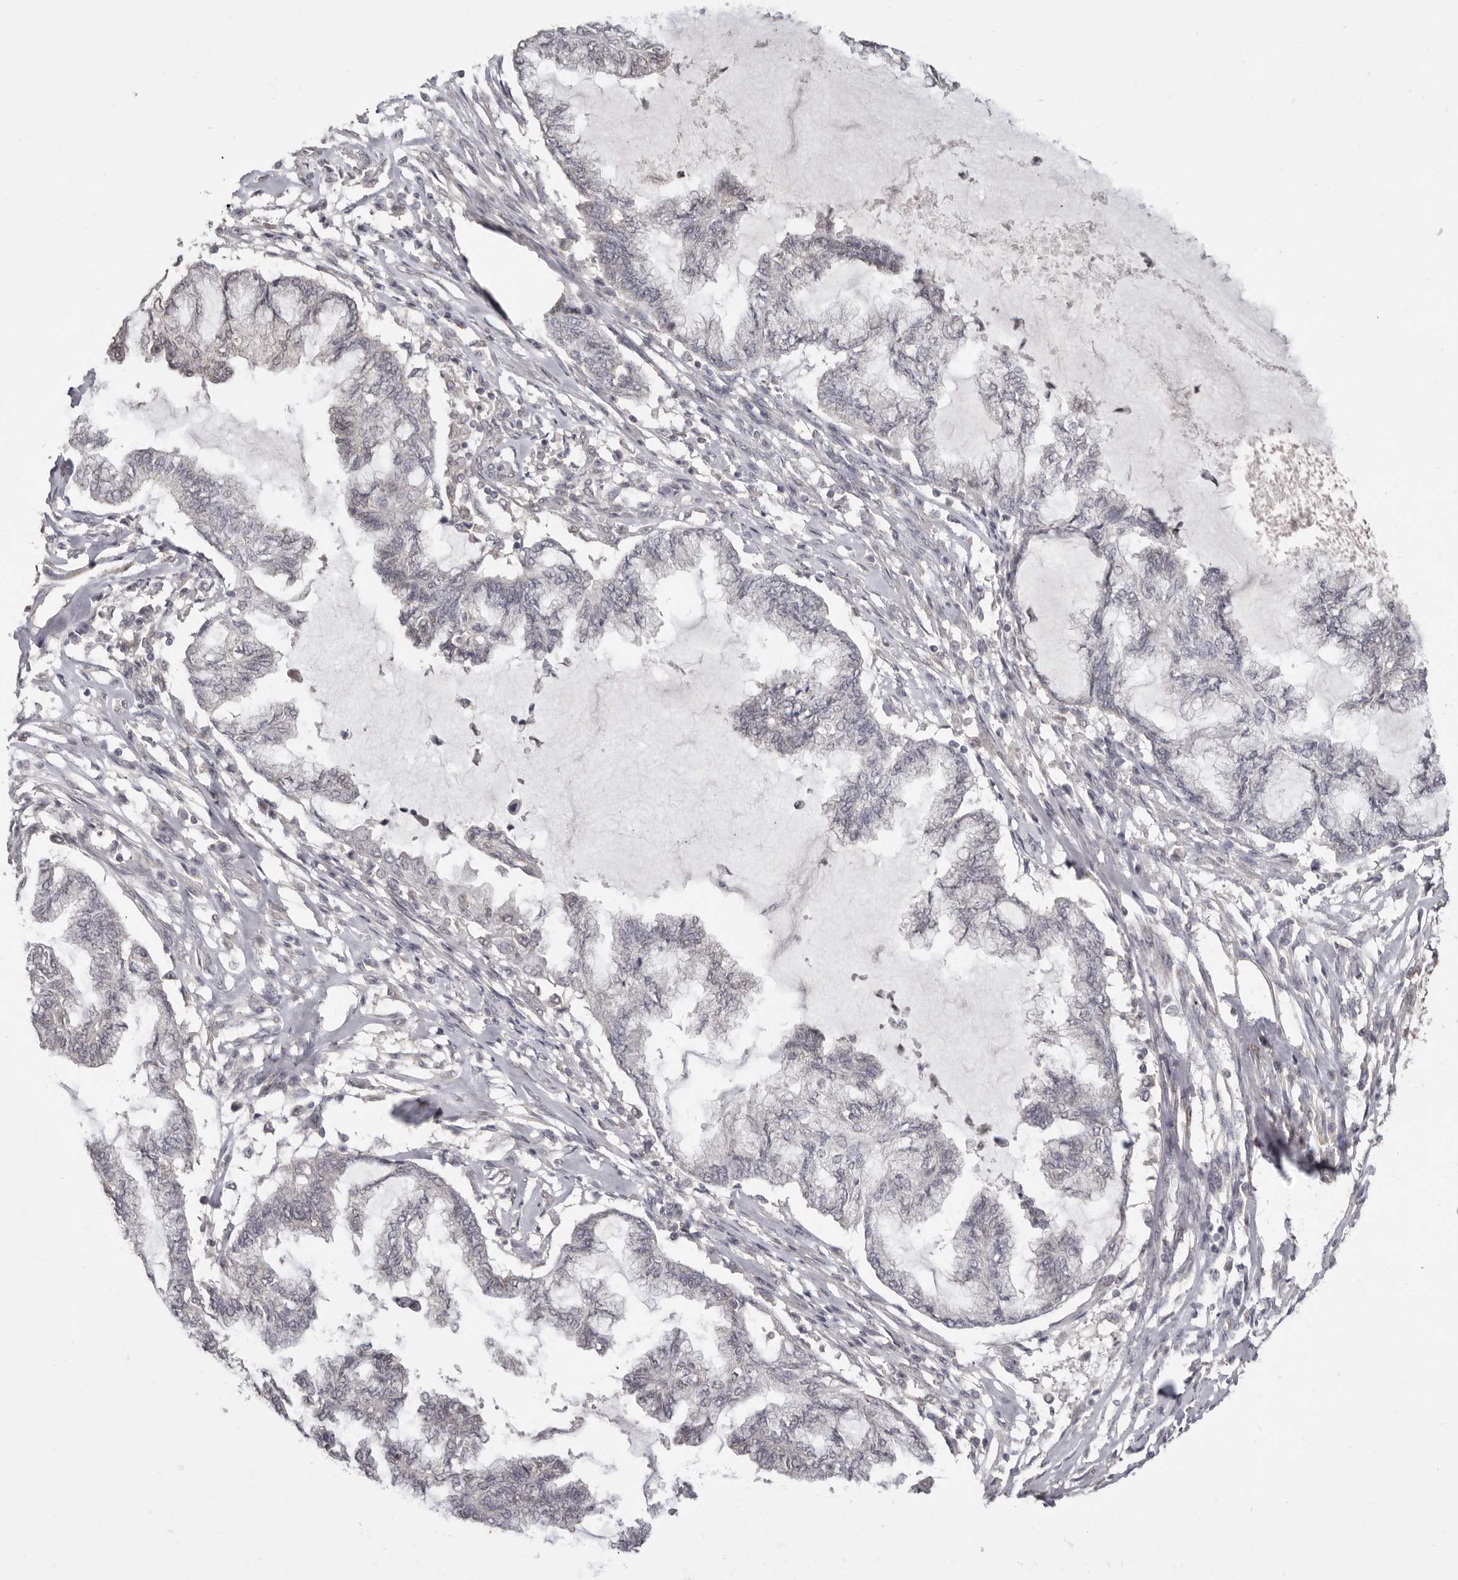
{"staining": {"intensity": "negative", "quantity": "none", "location": "none"}, "tissue": "endometrial cancer", "cell_type": "Tumor cells", "image_type": "cancer", "snomed": [{"axis": "morphology", "description": "Adenocarcinoma, NOS"}, {"axis": "topography", "description": "Endometrium"}], "caption": "Image shows no protein positivity in tumor cells of endometrial adenocarcinoma tissue.", "gene": "LINGO2", "patient": {"sex": "female", "age": 86}}